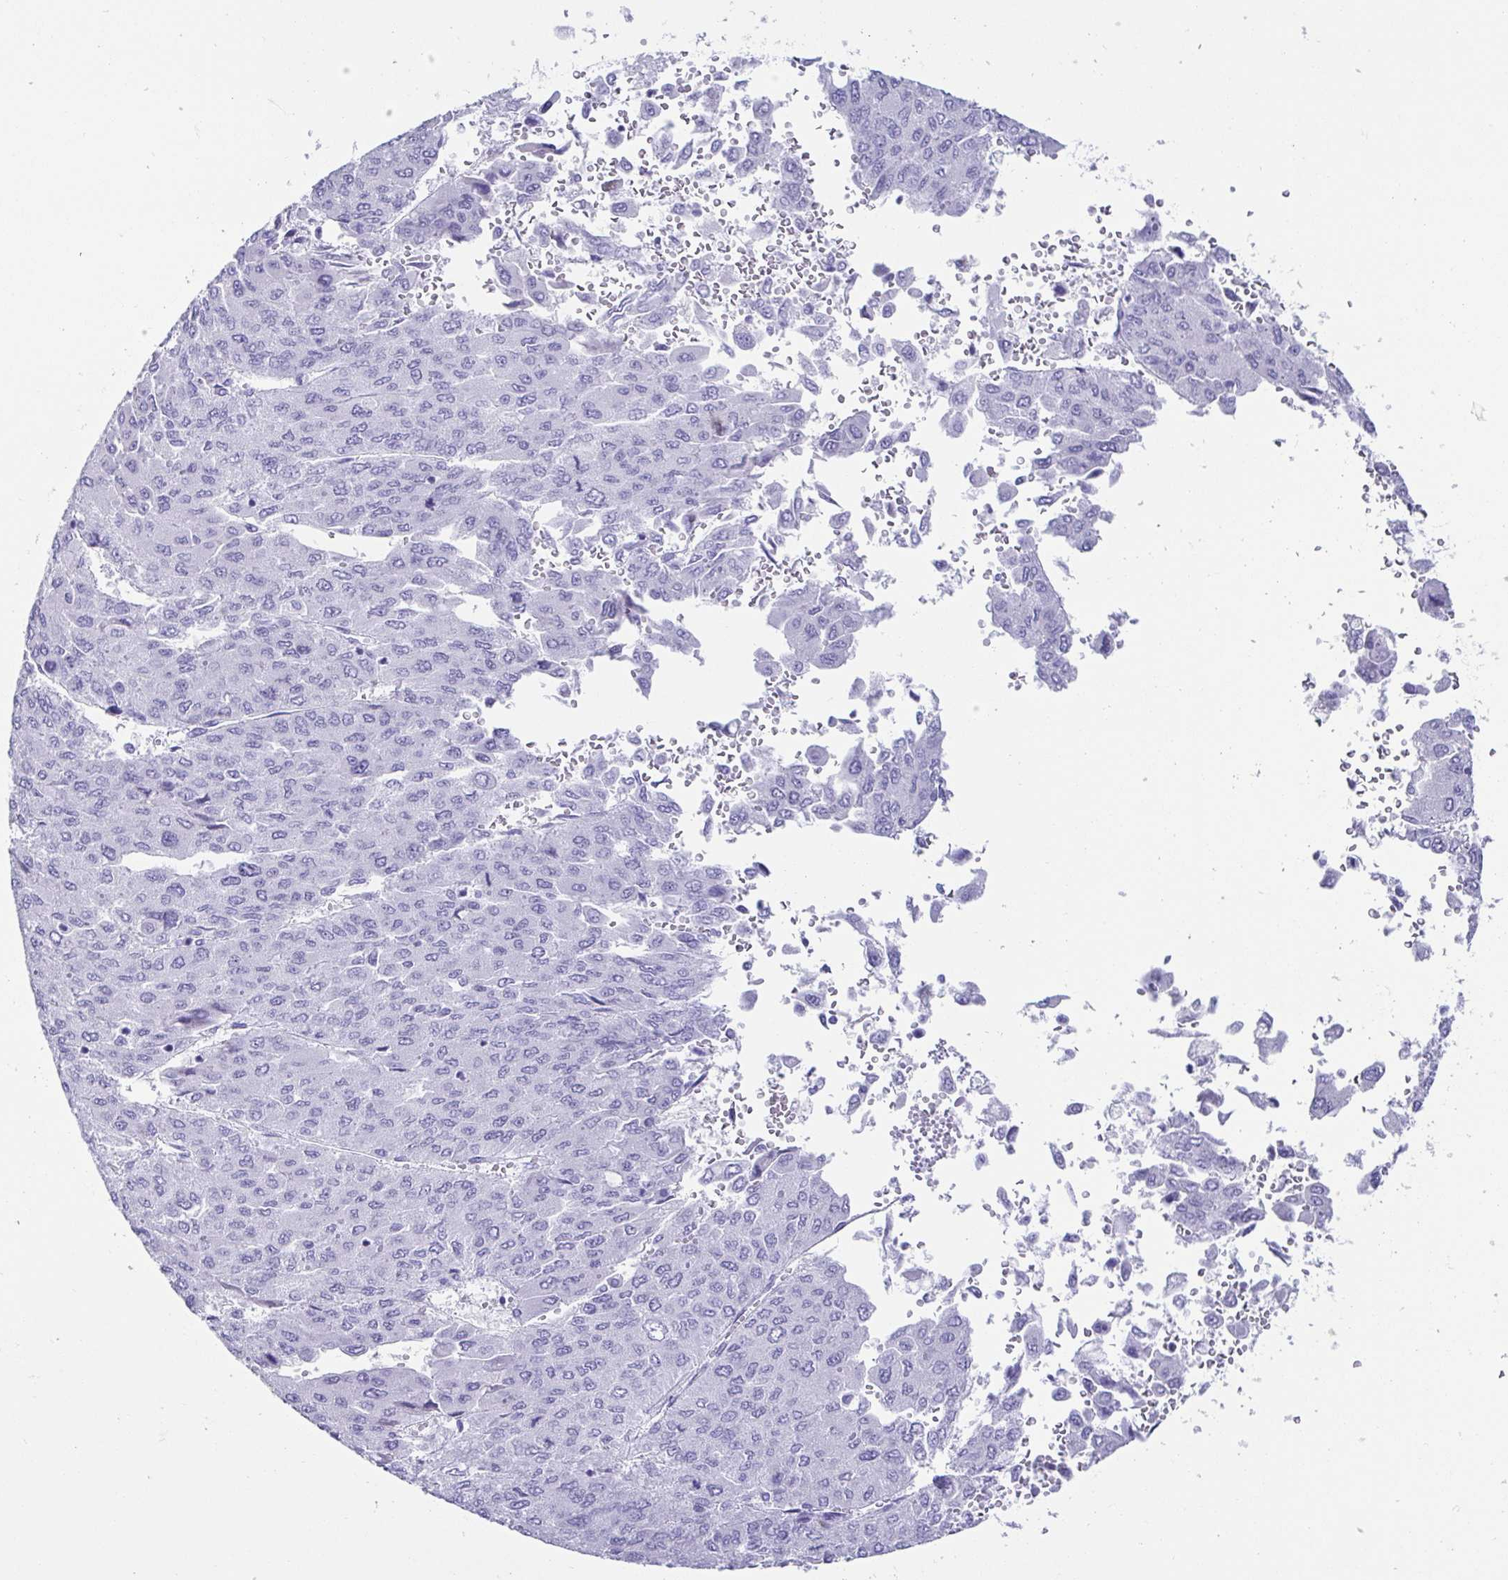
{"staining": {"intensity": "negative", "quantity": "none", "location": "none"}, "tissue": "liver cancer", "cell_type": "Tumor cells", "image_type": "cancer", "snomed": [{"axis": "morphology", "description": "Carcinoma, Hepatocellular, NOS"}, {"axis": "topography", "description": "Liver"}], "caption": "Hepatocellular carcinoma (liver) was stained to show a protein in brown. There is no significant positivity in tumor cells.", "gene": "CD164L2", "patient": {"sex": "female", "age": 41}}